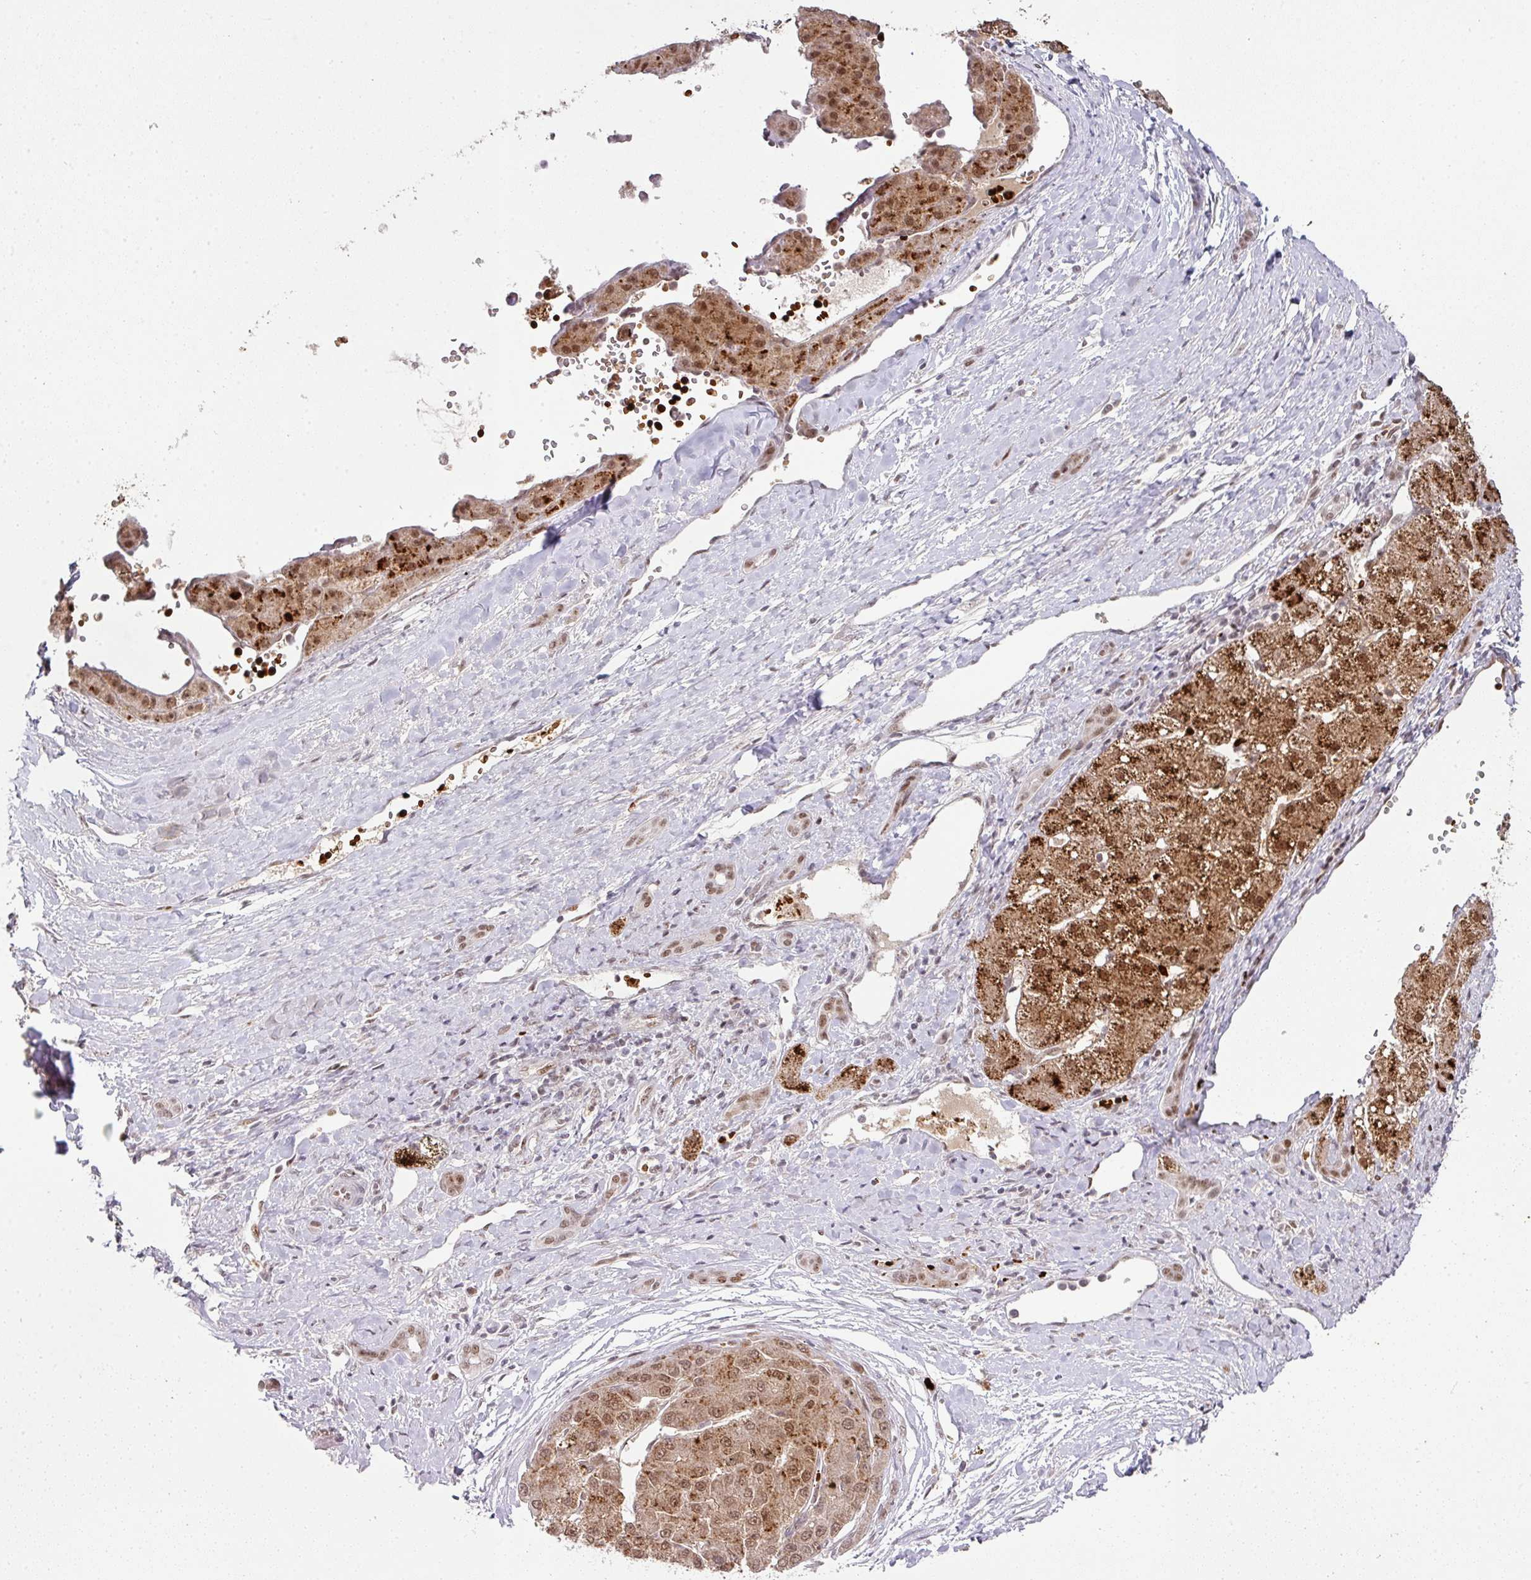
{"staining": {"intensity": "moderate", "quantity": ">75%", "location": "cytoplasmic/membranous,nuclear"}, "tissue": "liver cancer", "cell_type": "Tumor cells", "image_type": "cancer", "snomed": [{"axis": "morphology", "description": "Carcinoma, Hepatocellular, NOS"}, {"axis": "topography", "description": "Liver"}], "caption": "Hepatocellular carcinoma (liver) stained with a brown dye shows moderate cytoplasmic/membranous and nuclear positive staining in about >75% of tumor cells.", "gene": "NEIL1", "patient": {"sex": "male", "age": 67}}